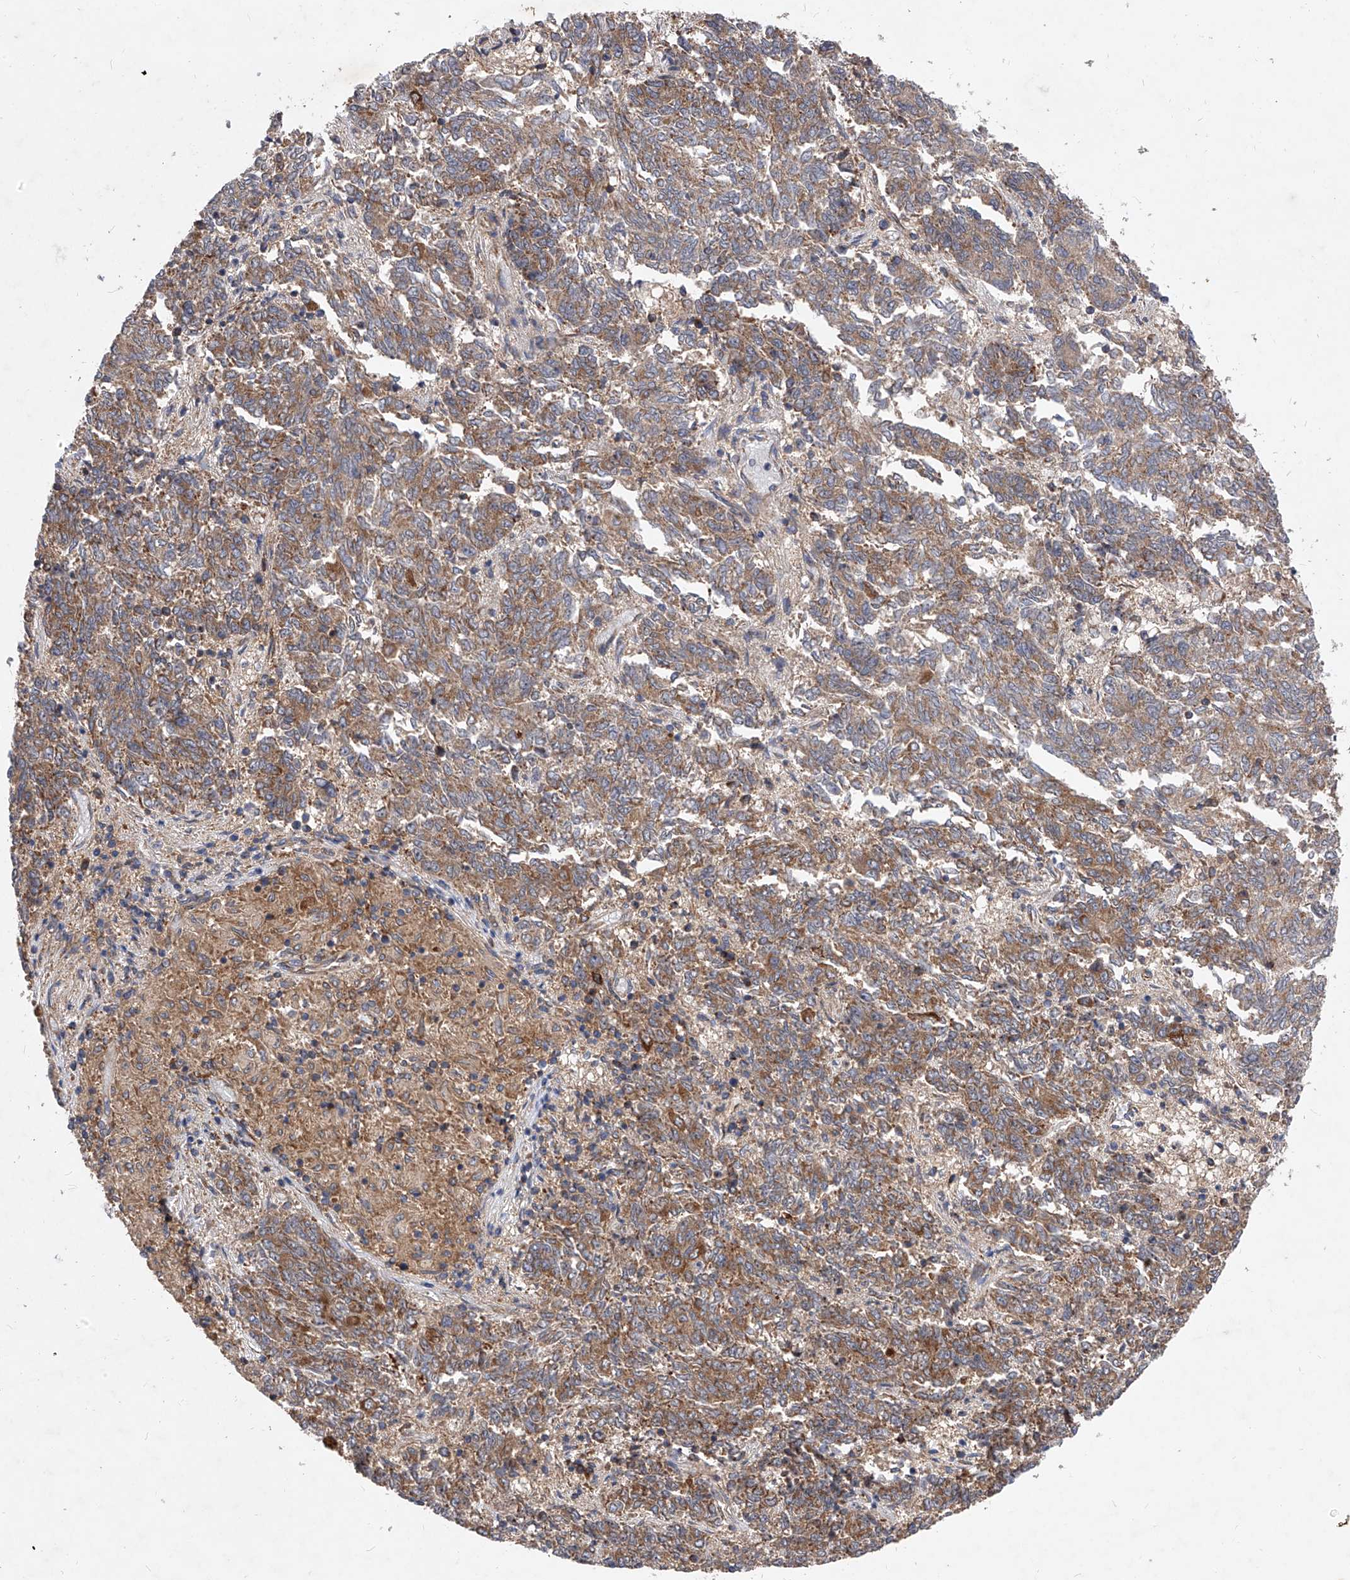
{"staining": {"intensity": "strong", "quantity": "25%-75%", "location": "cytoplasmic/membranous"}, "tissue": "endometrial cancer", "cell_type": "Tumor cells", "image_type": "cancer", "snomed": [{"axis": "morphology", "description": "Adenocarcinoma, NOS"}, {"axis": "topography", "description": "Endometrium"}], "caption": "Immunohistochemistry (IHC) staining of endometrial adenocarcinoma, which demonstrates high levels of strong cytoplasmic/membranous expression in about 25%-75% of tumor cells indicating strong cytoplasmic/membranous protein expression. The staining was performed using DAB (3,3'-diaminobenzidine) (brown) for protein detection and nuclei were counterstained in hematoxylin (blue).", "gene": "CFAP410", "patient": {"sex": "female", "age": 80}}